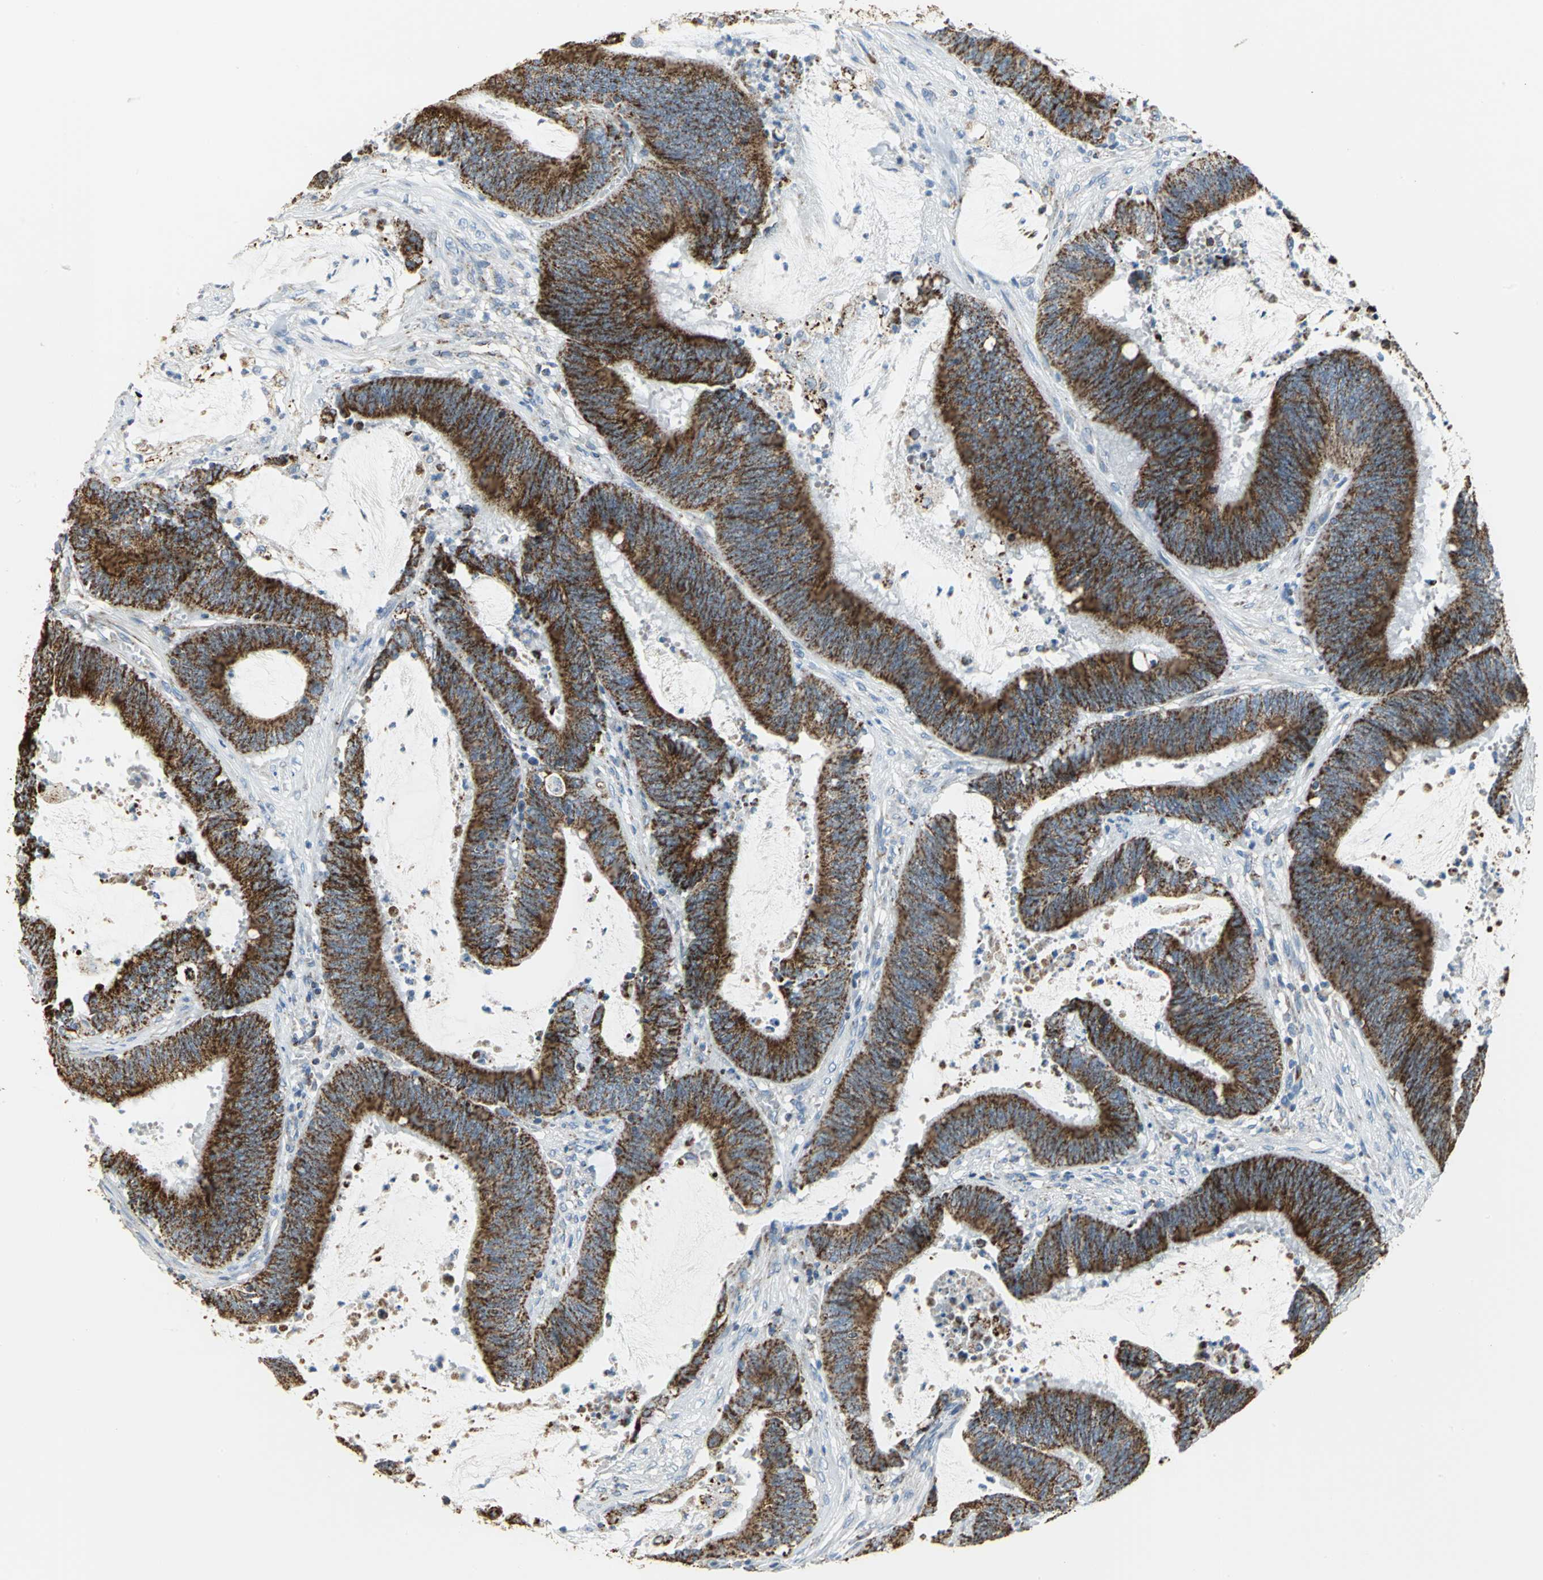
{"staining": {"intensity": "strong", "quantity": ">75%", "location": "cytoplasmic/membranous"}, "tissue": "colorectal cancer", "cell_type": "Tumor cells", "image_type": "cancer", "snomed": [{"axis": "morphology", "description": "Adenocarcinoma, NOS"}, {"axis": "topography", "description": "Rectum"}], "caption": "Protein expression analysis of human colorectal cancer (adenocarcinoma) reveals strong cytoplasmic/membranous expression in approximately >75% of tumor cells. Using DAB (3,3'-diaminobenzidine) (brown) and hematoxylin (blue) stains, captured at high magnification using brightfield microscopy.", "gene": "NTRK1", "patient": {"sex": "female", "age": 66}}